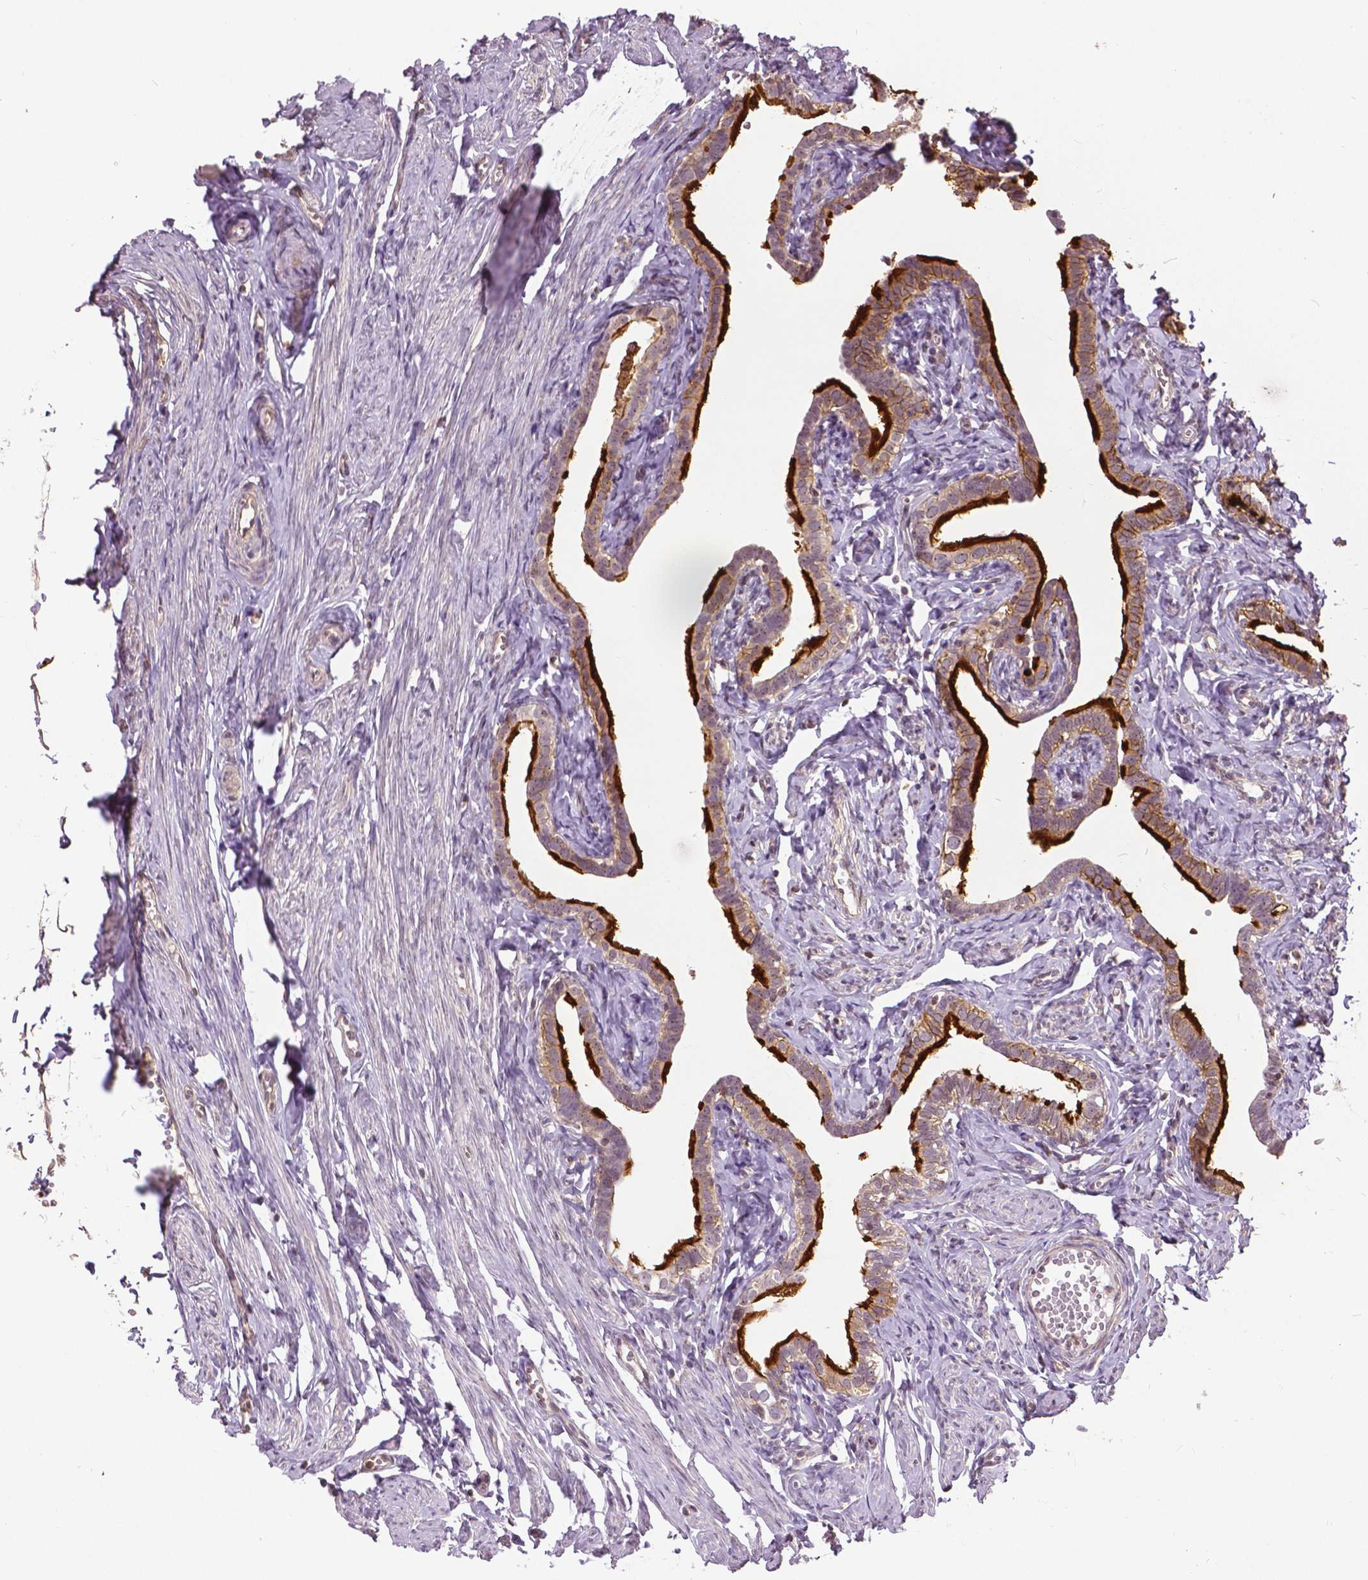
{"staining": {"intensity": "strong", "quantity": "25%-75%", "location": "cytoplasmic/membranous"}, "tissue": "fallopian tube", "cell_type": "Glandular cells", "image_type": "normal", "snomed": [{"axis": "morphology", "description": "Normal tissue, NOS"}, {"axis": "topography", "description": "Fallopian tube"}], "caption": "Fallopian tube stained for a protein demonstrates strong cytoplasmic/membranous positivity in glandular cells. (DAB = brown stain, brightfield microscopy at high magnification).", "gene": "ANXA13", "patient": {"sex": "female", "age": 41}}